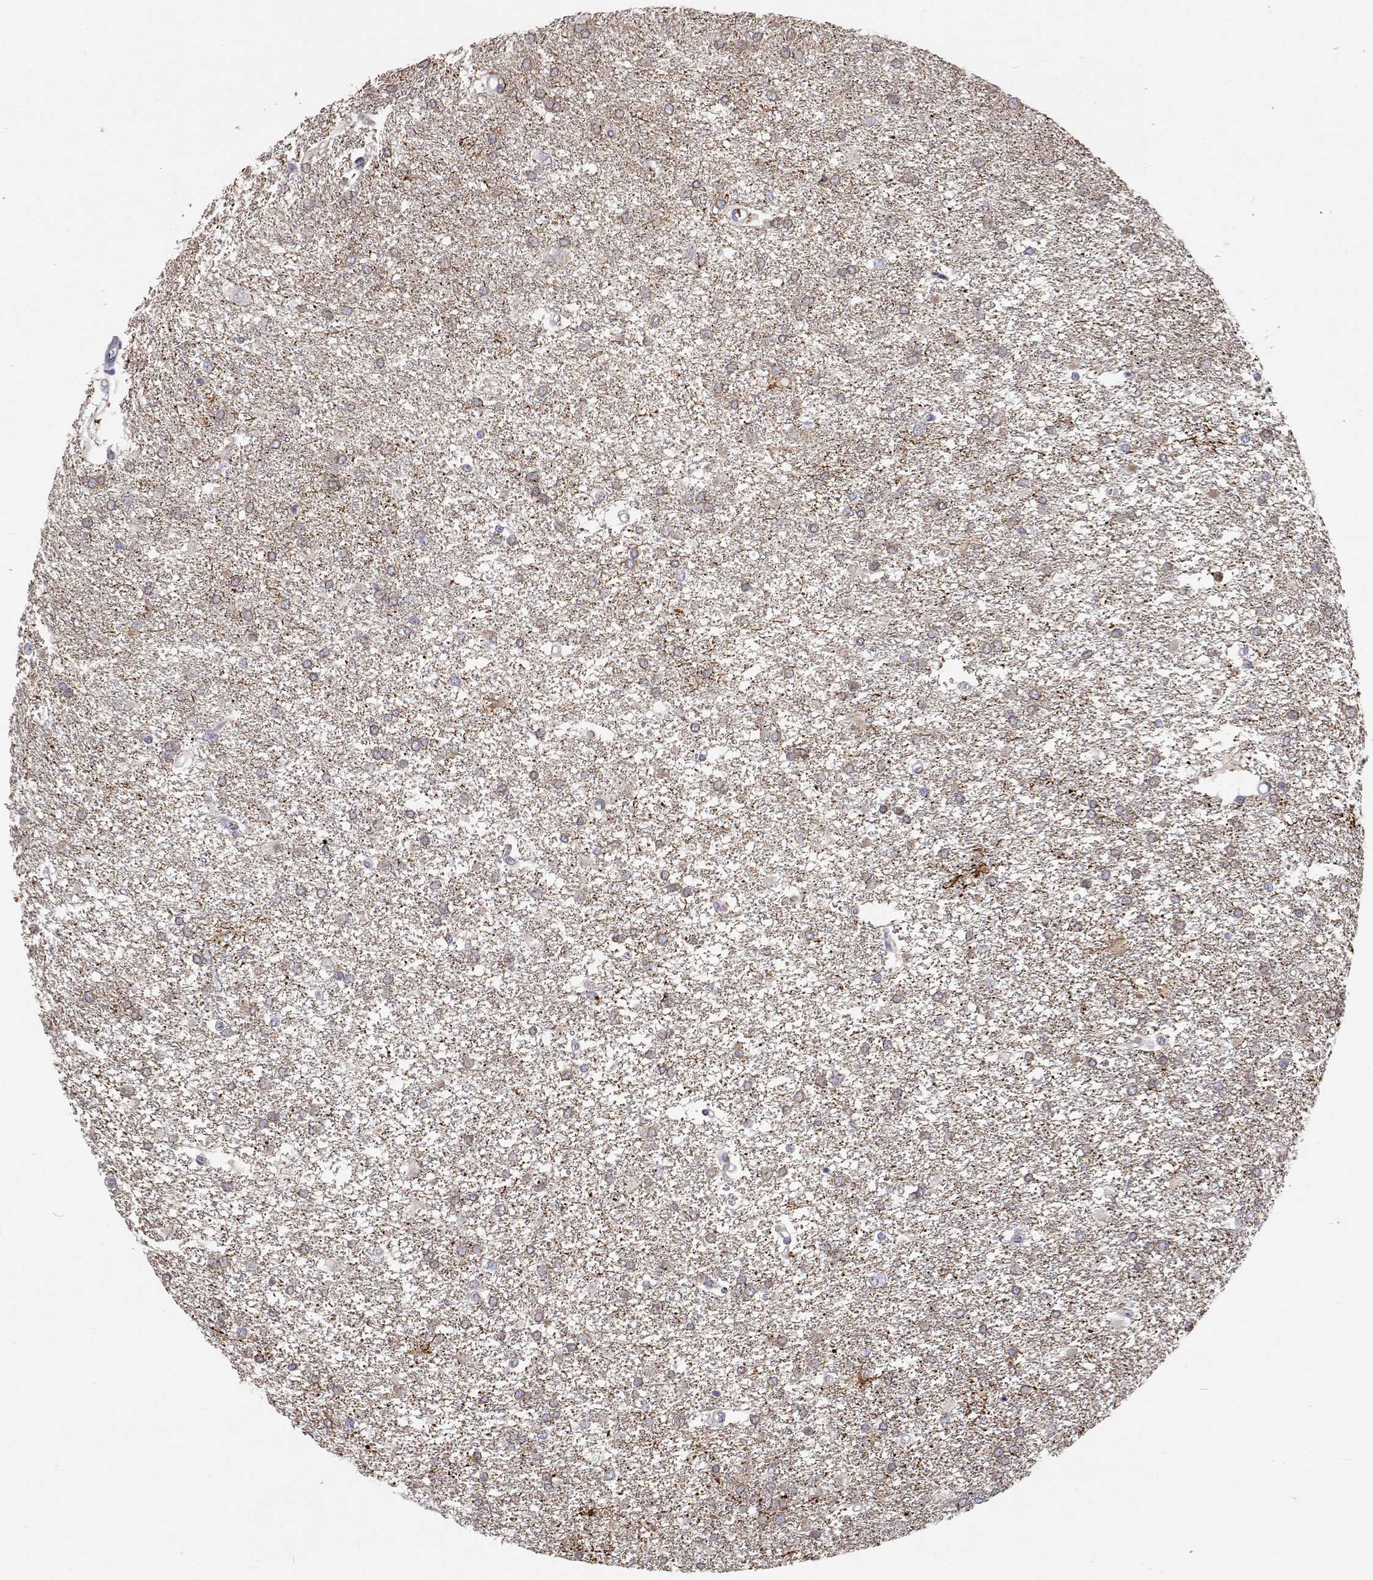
{"staining": {"intensity": "negative", "quantity": "none", "location": "none"}, "tissue": "glioma", "cell_type": "Tumor cells", "image_type": "cancer", "snomed": [{"axis": "morphology", "description": "Glioma, malignant, High grade"}, {"axis": "topography", "description": "Brain"}], "caption": "This is an IHC histopathology image of malignant glioma (high-grade). There is no expression in tumor cells.", "gene": "MYPN", "patient": {"sex": "female", "age": 61}}